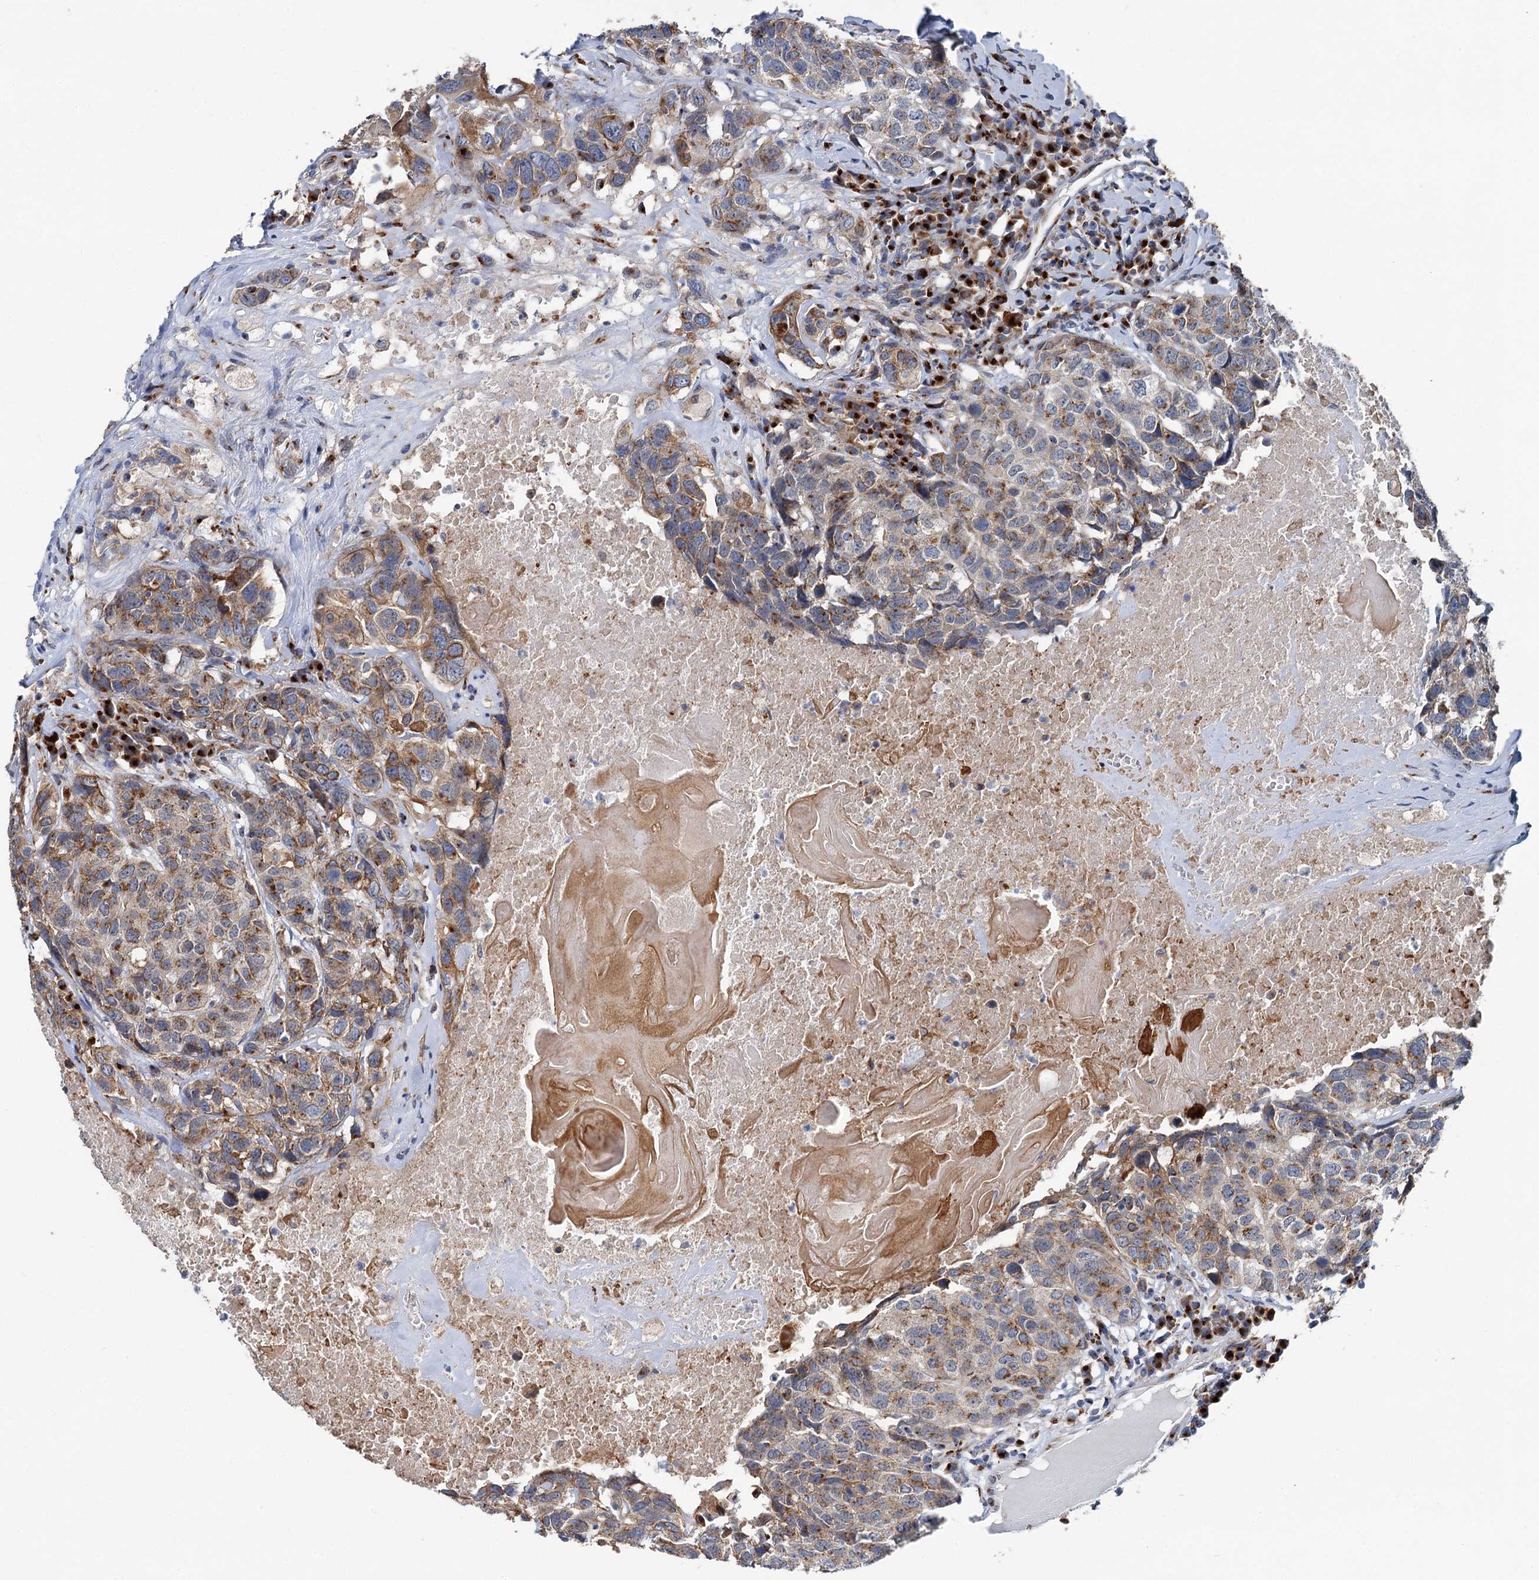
{"staining": {"intensity": "moderate", "quantity": ">75%", "location": "cytoplasmic/membranous"}, "tissue": "head and neck cancer", "cell_type": "Tumor cells", "image_type": "cancer", "snomed": [{"axis": "morphology", "description": "Squamous cell carcinoma, NOS"}, {"axis": "topography", "description": "Head-Neck"}], "caption": "Tumor cells reveal medium levels of moderate cytoplasmic/membranous expression in approximately >75% of cells in head and neck cancer (squamous cell carcinoma).", "gene": "BET1L", "patient": {"sex": "male", "age": 66}}